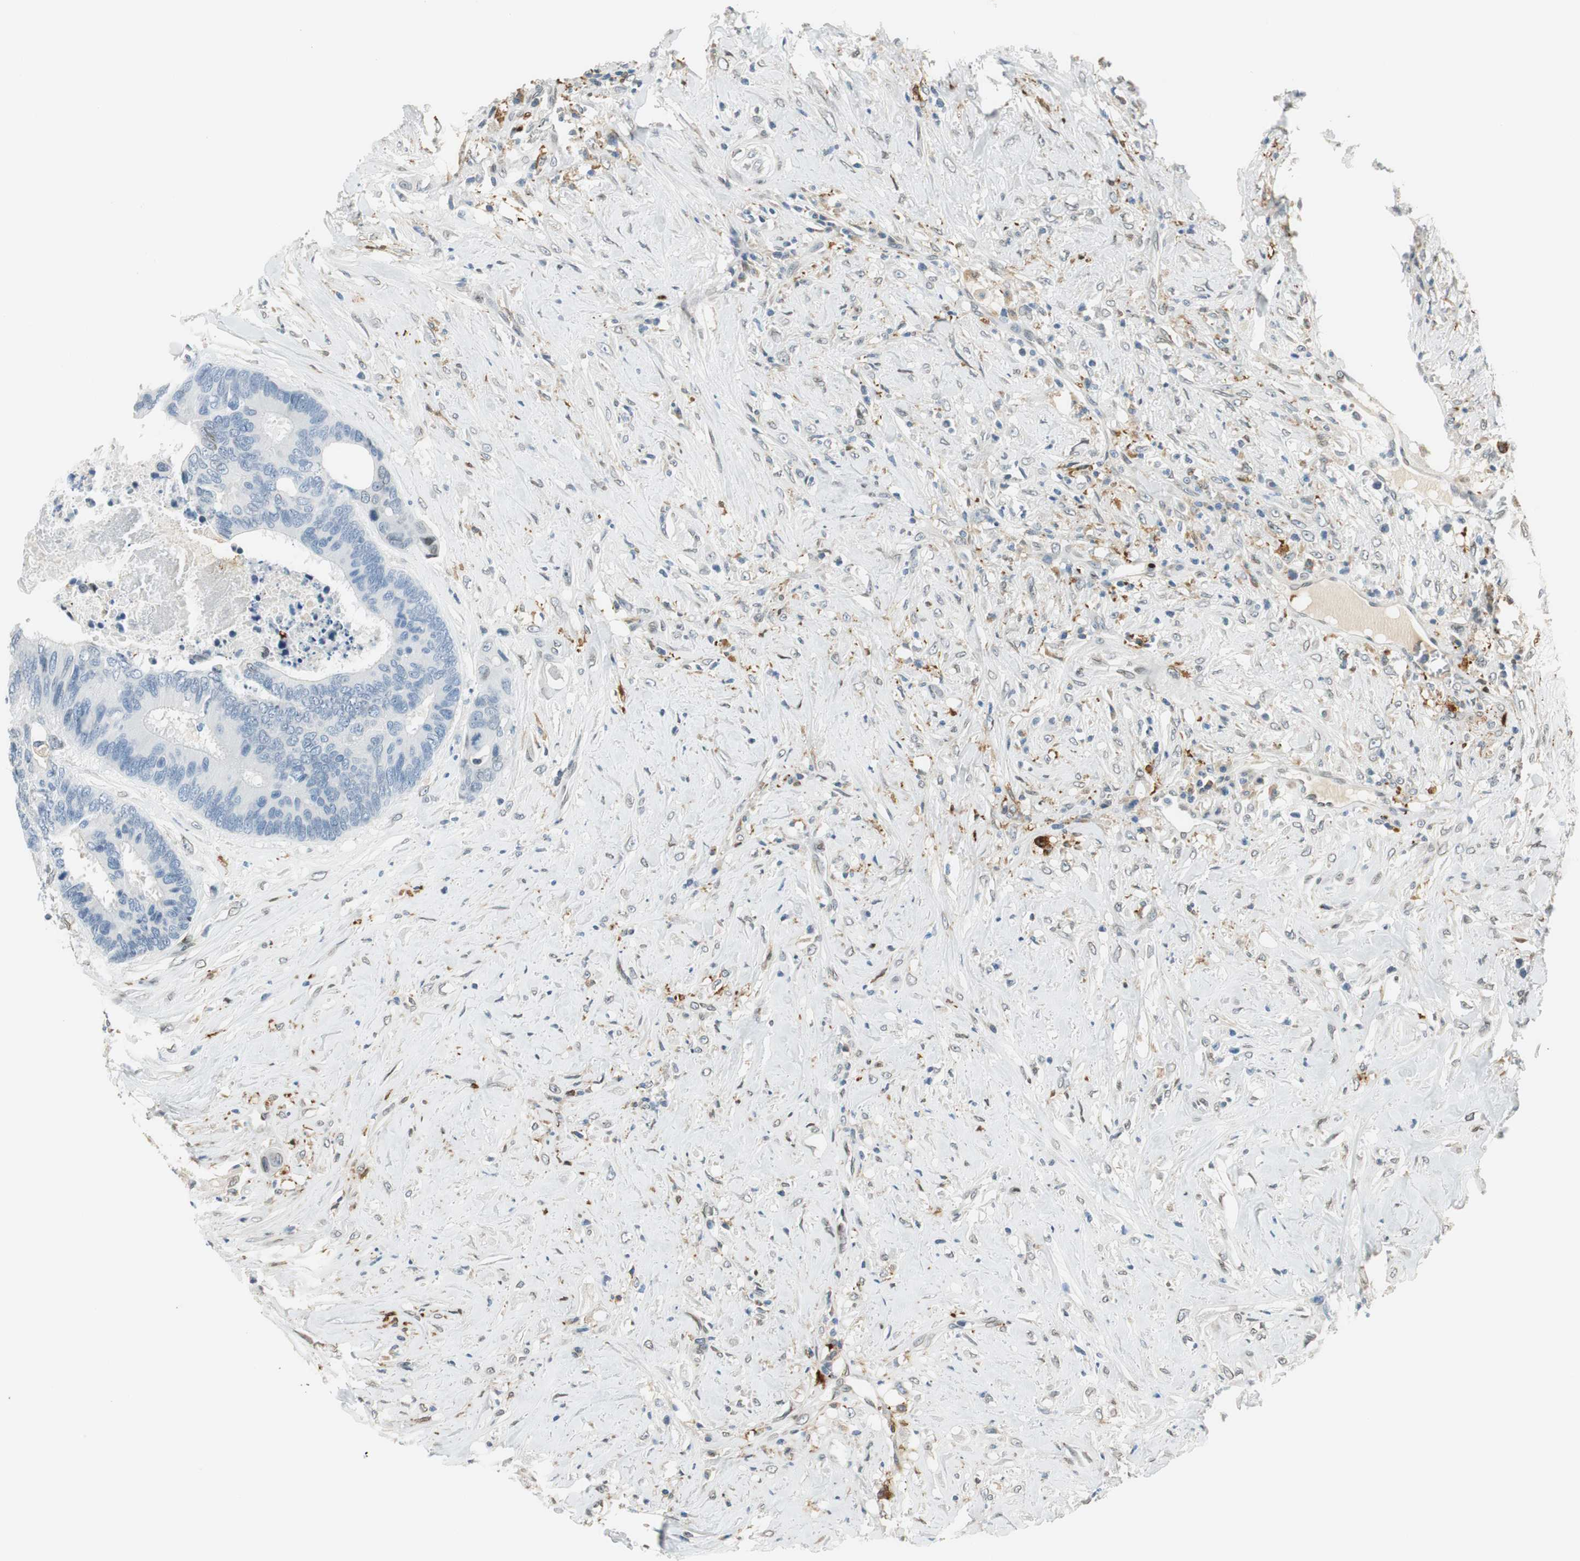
{"staining": {"intensity": "negative", "quantity": "none", "location": "none"}, "tissue": "colorectal cancer", "cell_type": "Tumor cells", "image_type": "cancer", "snomed": [{"axis": "morphology", "description": "Adenocarcinoma, NOS"}, {"axis": "topography", "description": "Rectum"}], "caption": "Immunohistochemistry of colorectal adenocarcinoma exhibits no staining in tumor cells.", "gene": "TMEM260", "patient": {"sex": "male", "age": 55}}